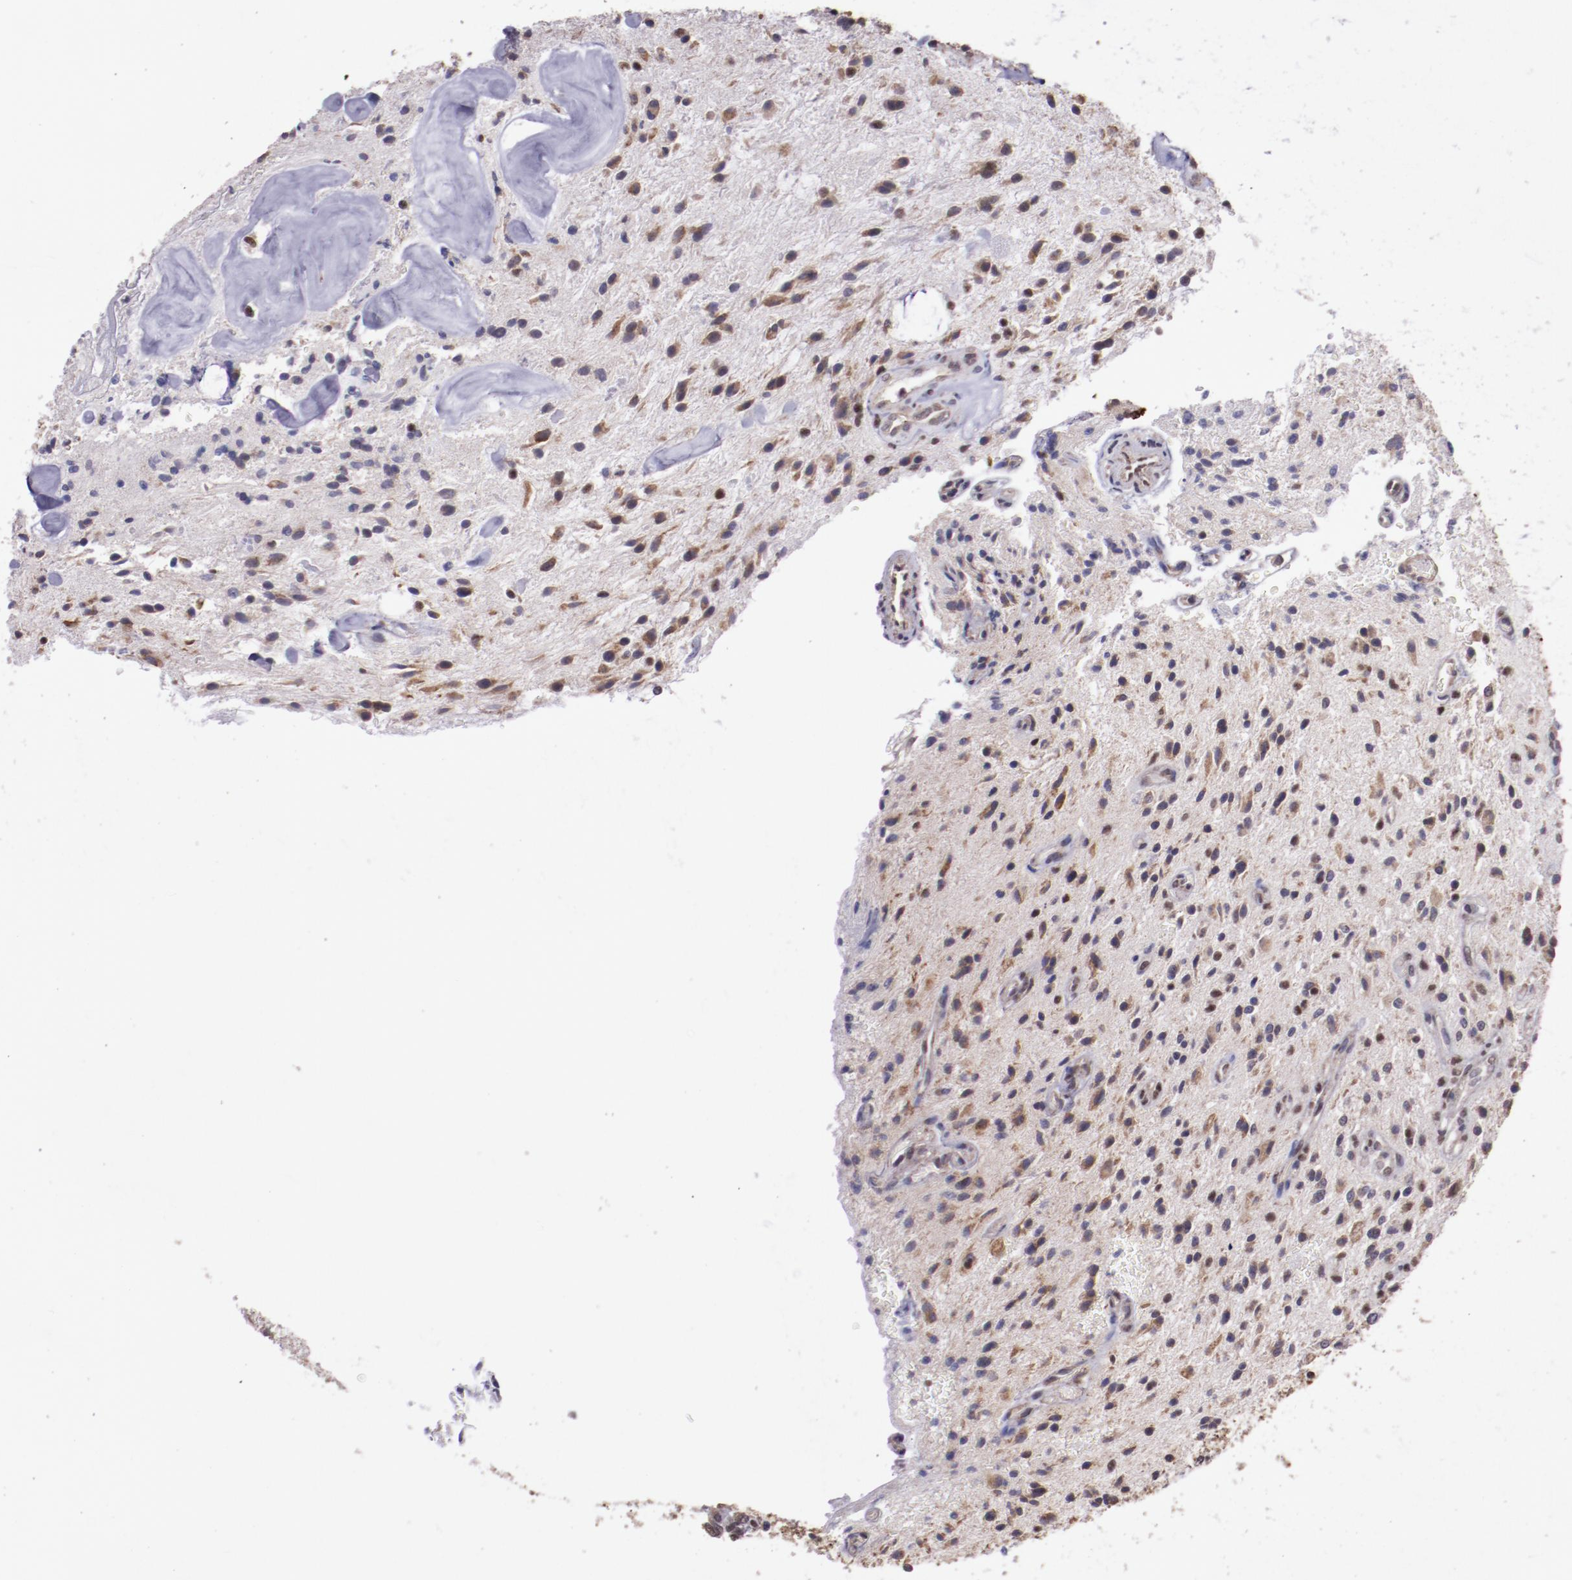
{"staining": {"intensity": "weak", "quantity": "25%-75%", "location": "cytoplasmic/membranous,nuclear"}, "tissue": "glioma", "cell_type": "Tumor cells", "image_type": "cancer", "snomed": [{"axis": "morphology", "description": "Glioma, malignant, NOS"}, {"axis": "topography", "description": "Cerebellum"}], "caption": "High-power microscopy captured an immunohistochemistry photomicrograph of glioma, revealing weak cytoplasmic/membranous and nuclear positivity in about 25%-75% of tumor cells. Nuclei are stained in blue.", "gene": "ELF1", "patient": {"sex": "female", "age": 10}}